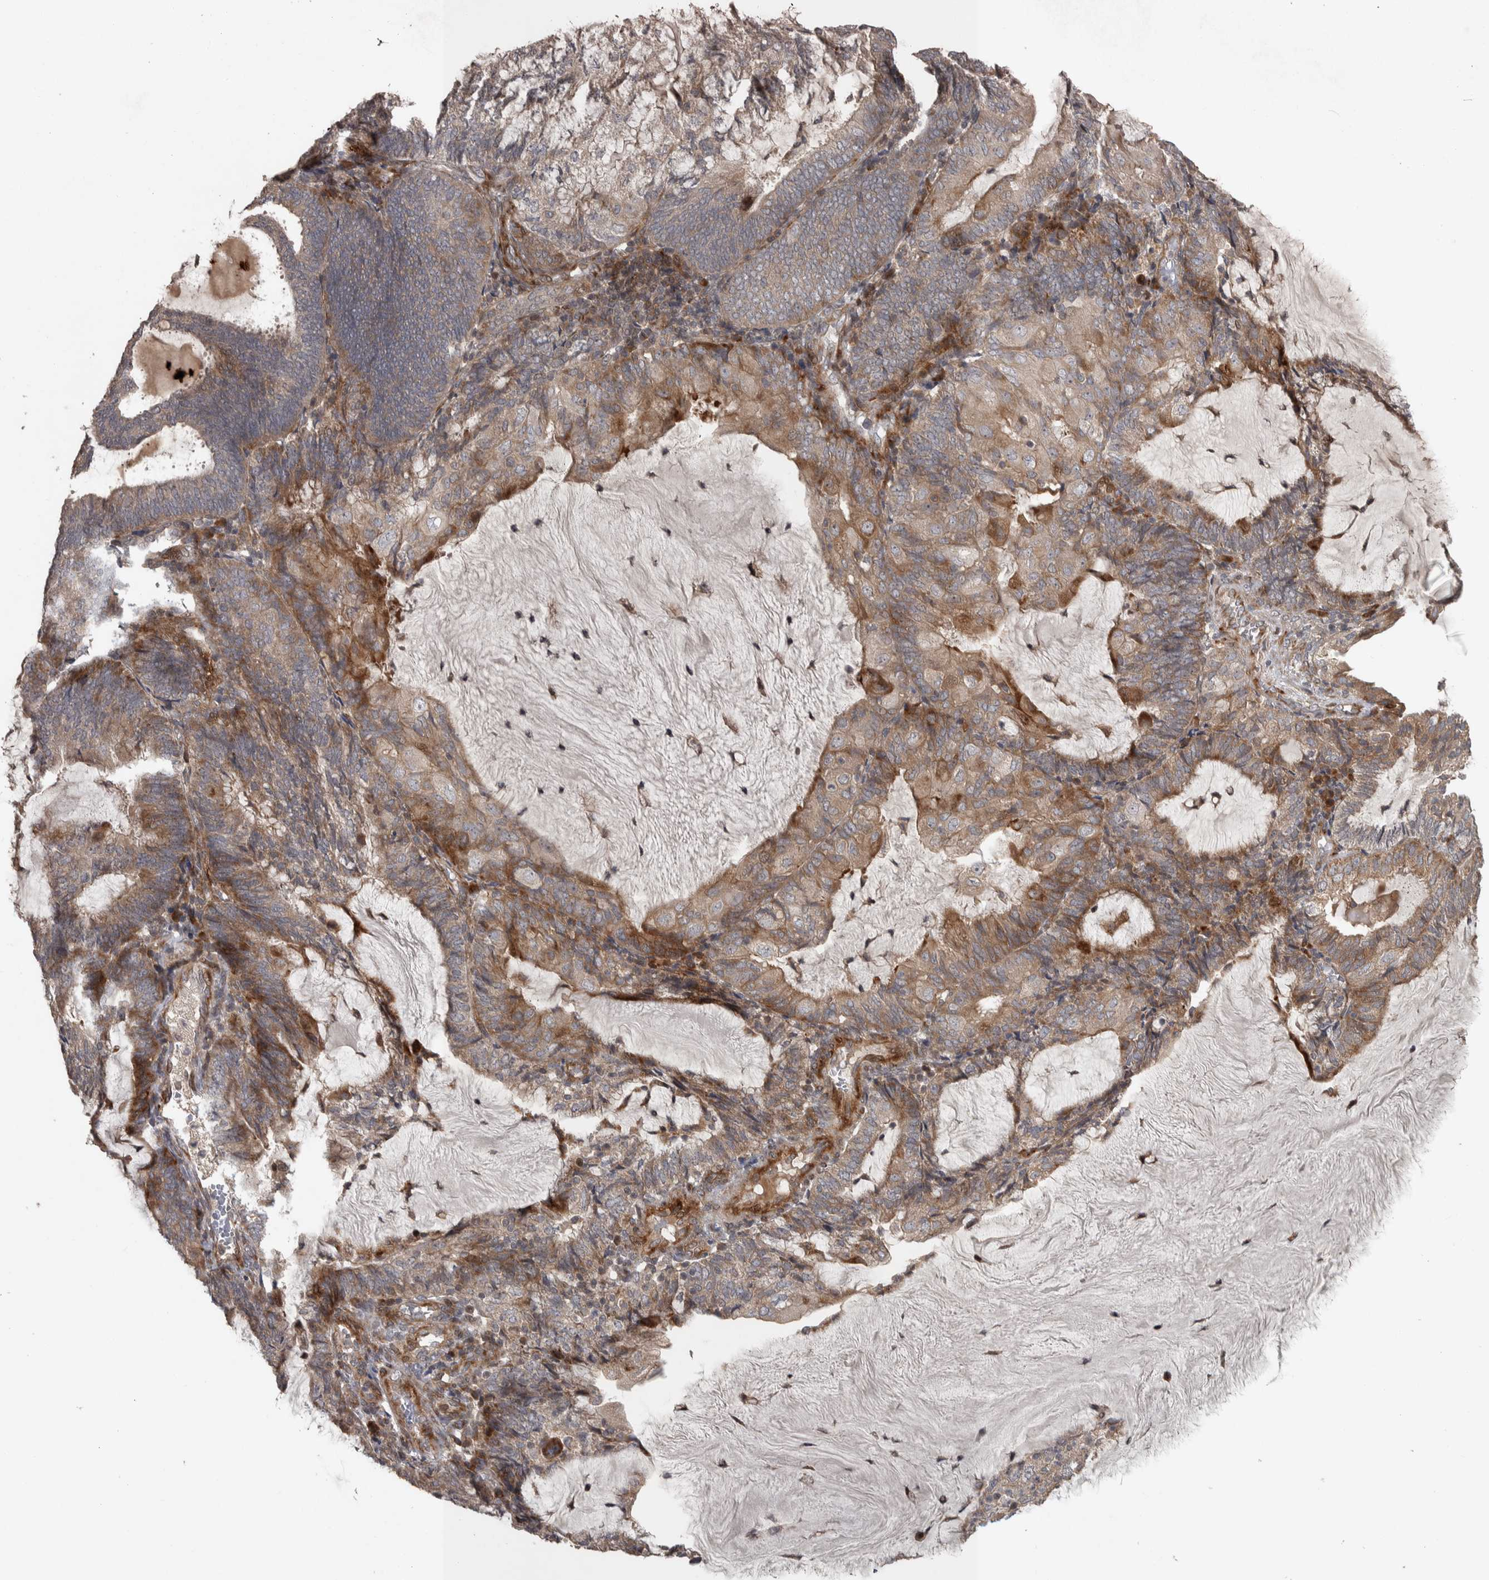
{"staining": {"intensity": "moderate", "quantity": "25%-75%", "location": "cytoplasmic/membranous"}, "tissue": "endometrial cancer", "cell_type": "Tumor cells", "image_type": "cancer", "snomed": [{"axis": "morphology", "description": "Adenocarcinoma, NOS"}, {"axis": "topography", "description": "Endometrium"}], "caption": "An immunohistochemistry (IHC) micrograph of neoplastic tissue is shown. Protein staining in brown labels moderate cytoplasmic/membranous positivity in endometrial cancer within tumor cells. The staining was performed using DAB to visualize the protein expression in brown, while the nuclei were stained in blue with hematoxylin (Magnification: 20x).", "gene": "ERAL1", "patient": {"sex": "female", "age": 81}}